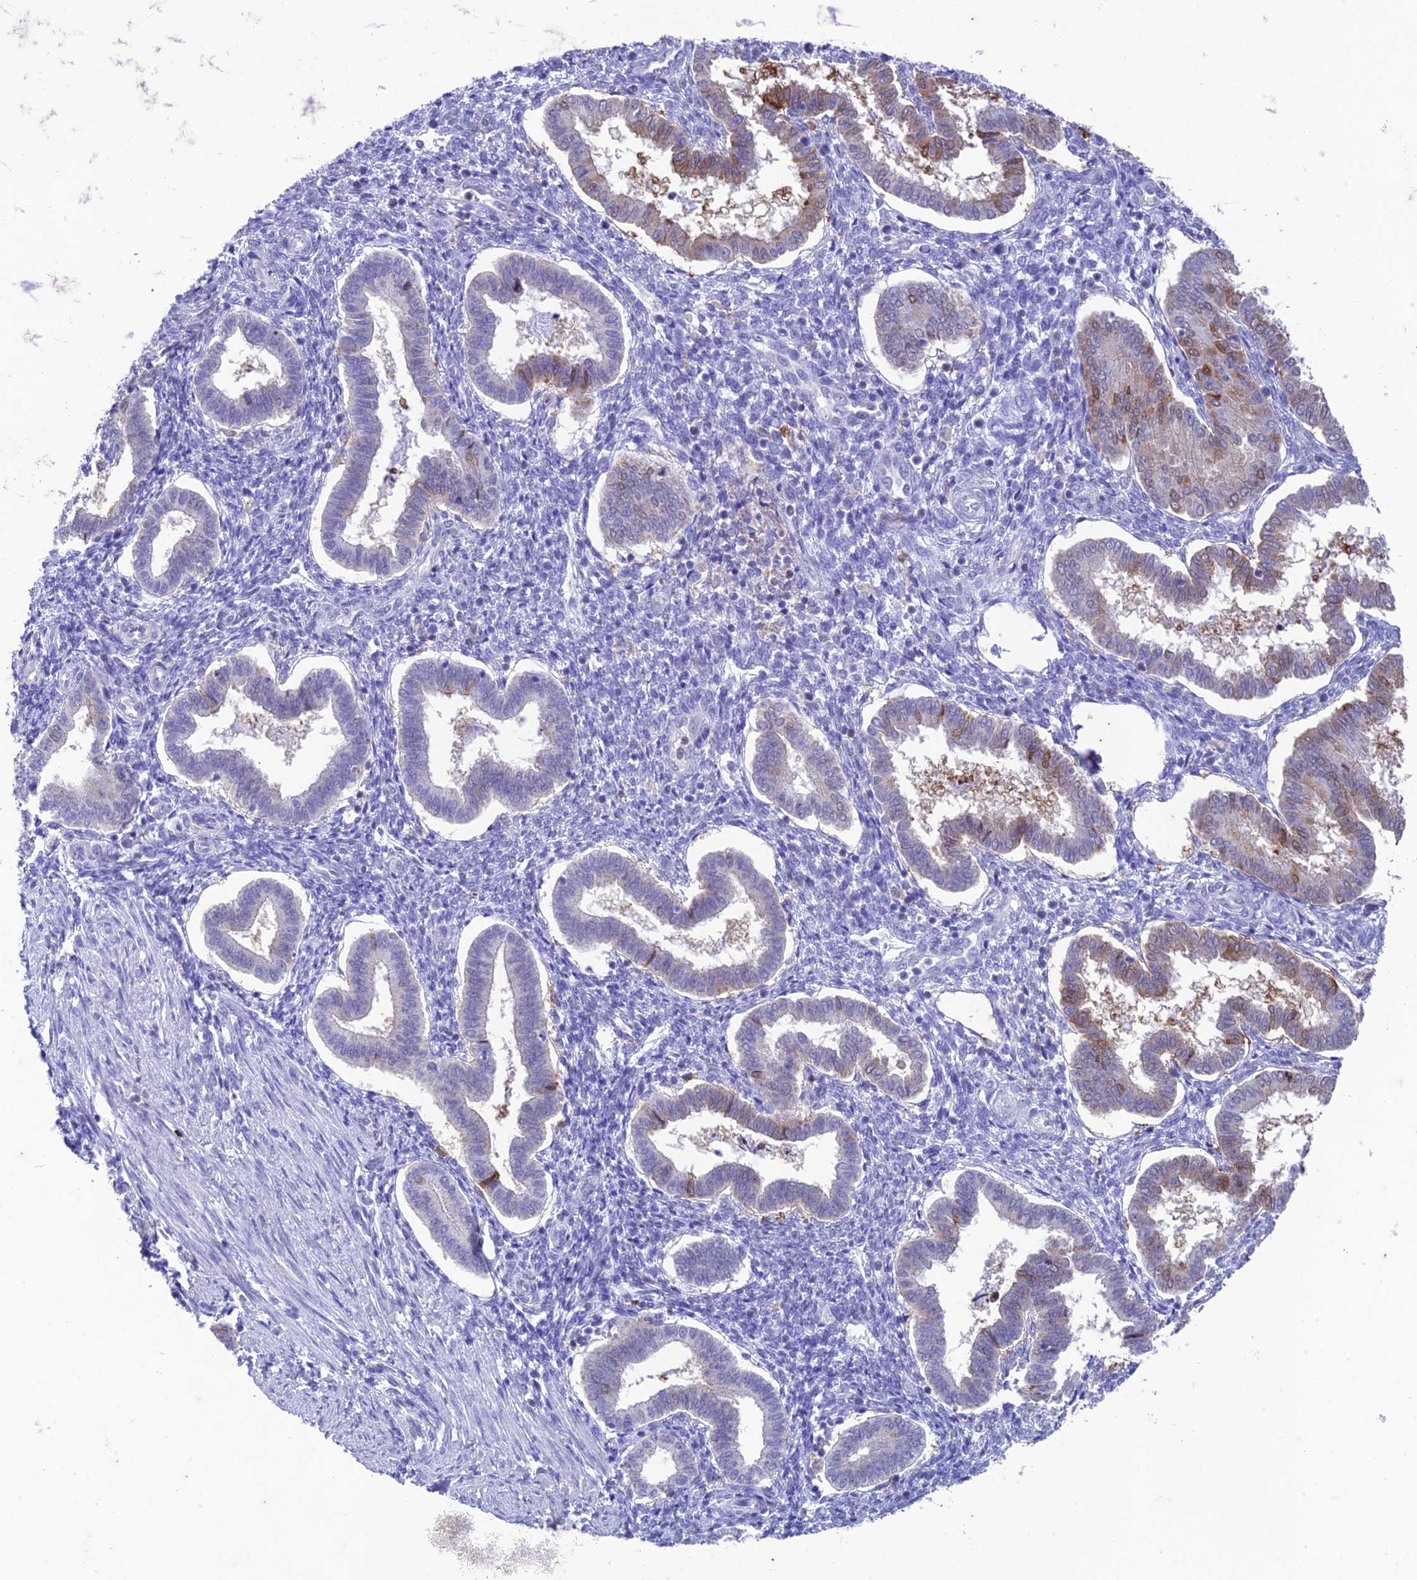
{"staining": {"intensity": "negative", "quantity": "none", "location": "none"}, "tissue": "endometrium", "cell_type": "Cells in endometrial stroma", "image_type": "normal", "snomed": [{"axis": "morphology", "description": "Normal tissue, NOS"}, {"axis": "topography", "description": "Endometrium"}], "caption": "Cells in endometrial stroma show no significant protein staining in normal endometrium. (Stains: DAB (3,3'-diaminobenzidine) immunohistochemistry (IHC) with hematoxylin counter stain, Microscopy: brightfield microscopy at high magnification).", "gene": "FGF7", "patient": {"sex": "female", "age": 24}}